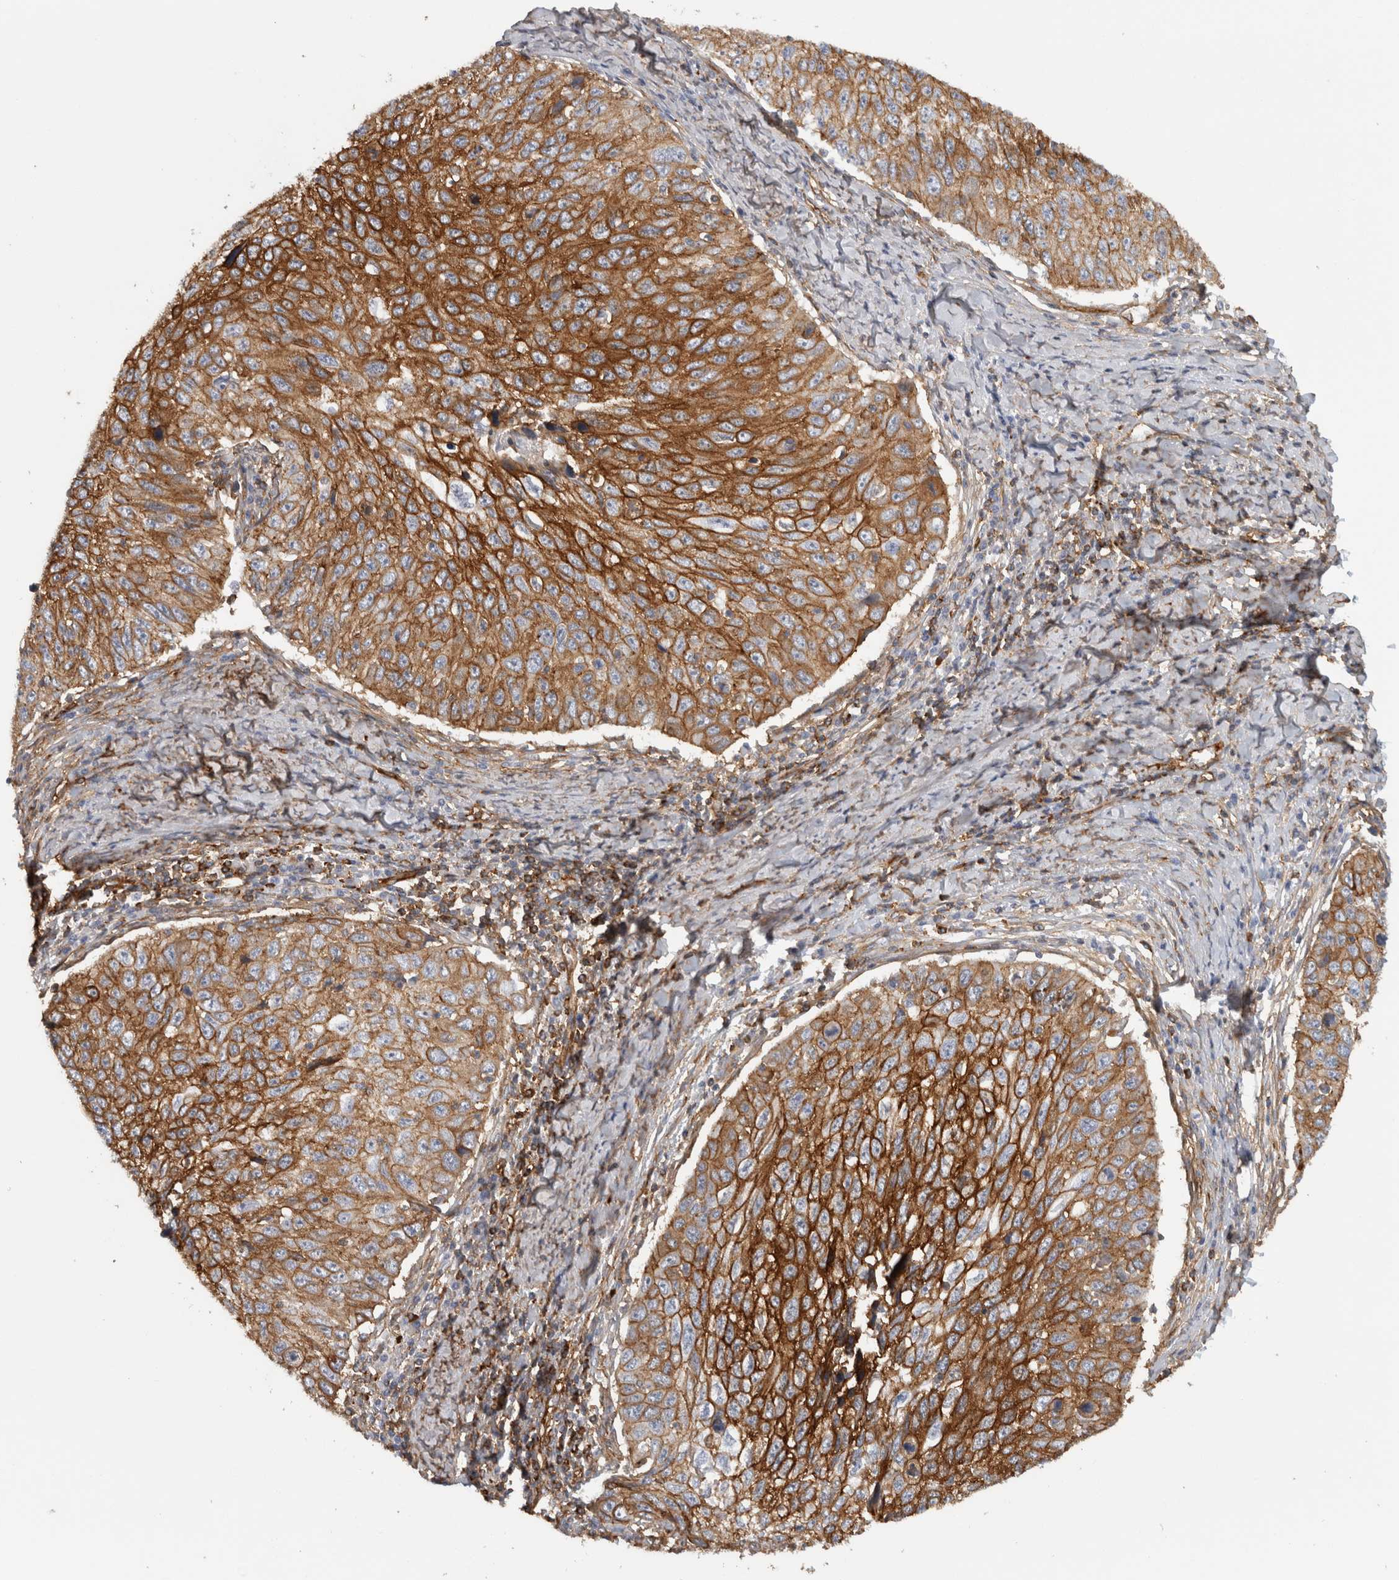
{"staining": {"intensity": "strong", "quantity": ">75%", "location": "cytoplasmic/membranous"}, "tissue": "cervical cancer", "cell_type": "Tumor cells", "image_type": "cancer", "snomed": [{"axis": "morphology", "description": "Squamous cell carcinoma, NOS"}, {"axis": "topography", "description": "Cervix"}], "caption": "Immunohistochemical staining of human cervical cancer (squamous cell carcinoma) displays high levels of strong cytoplasmic/membranous protein expression in about >75% of tumor cells.", "gene": "AHNAK", "patient": {"sex": "female", "age": 53}}